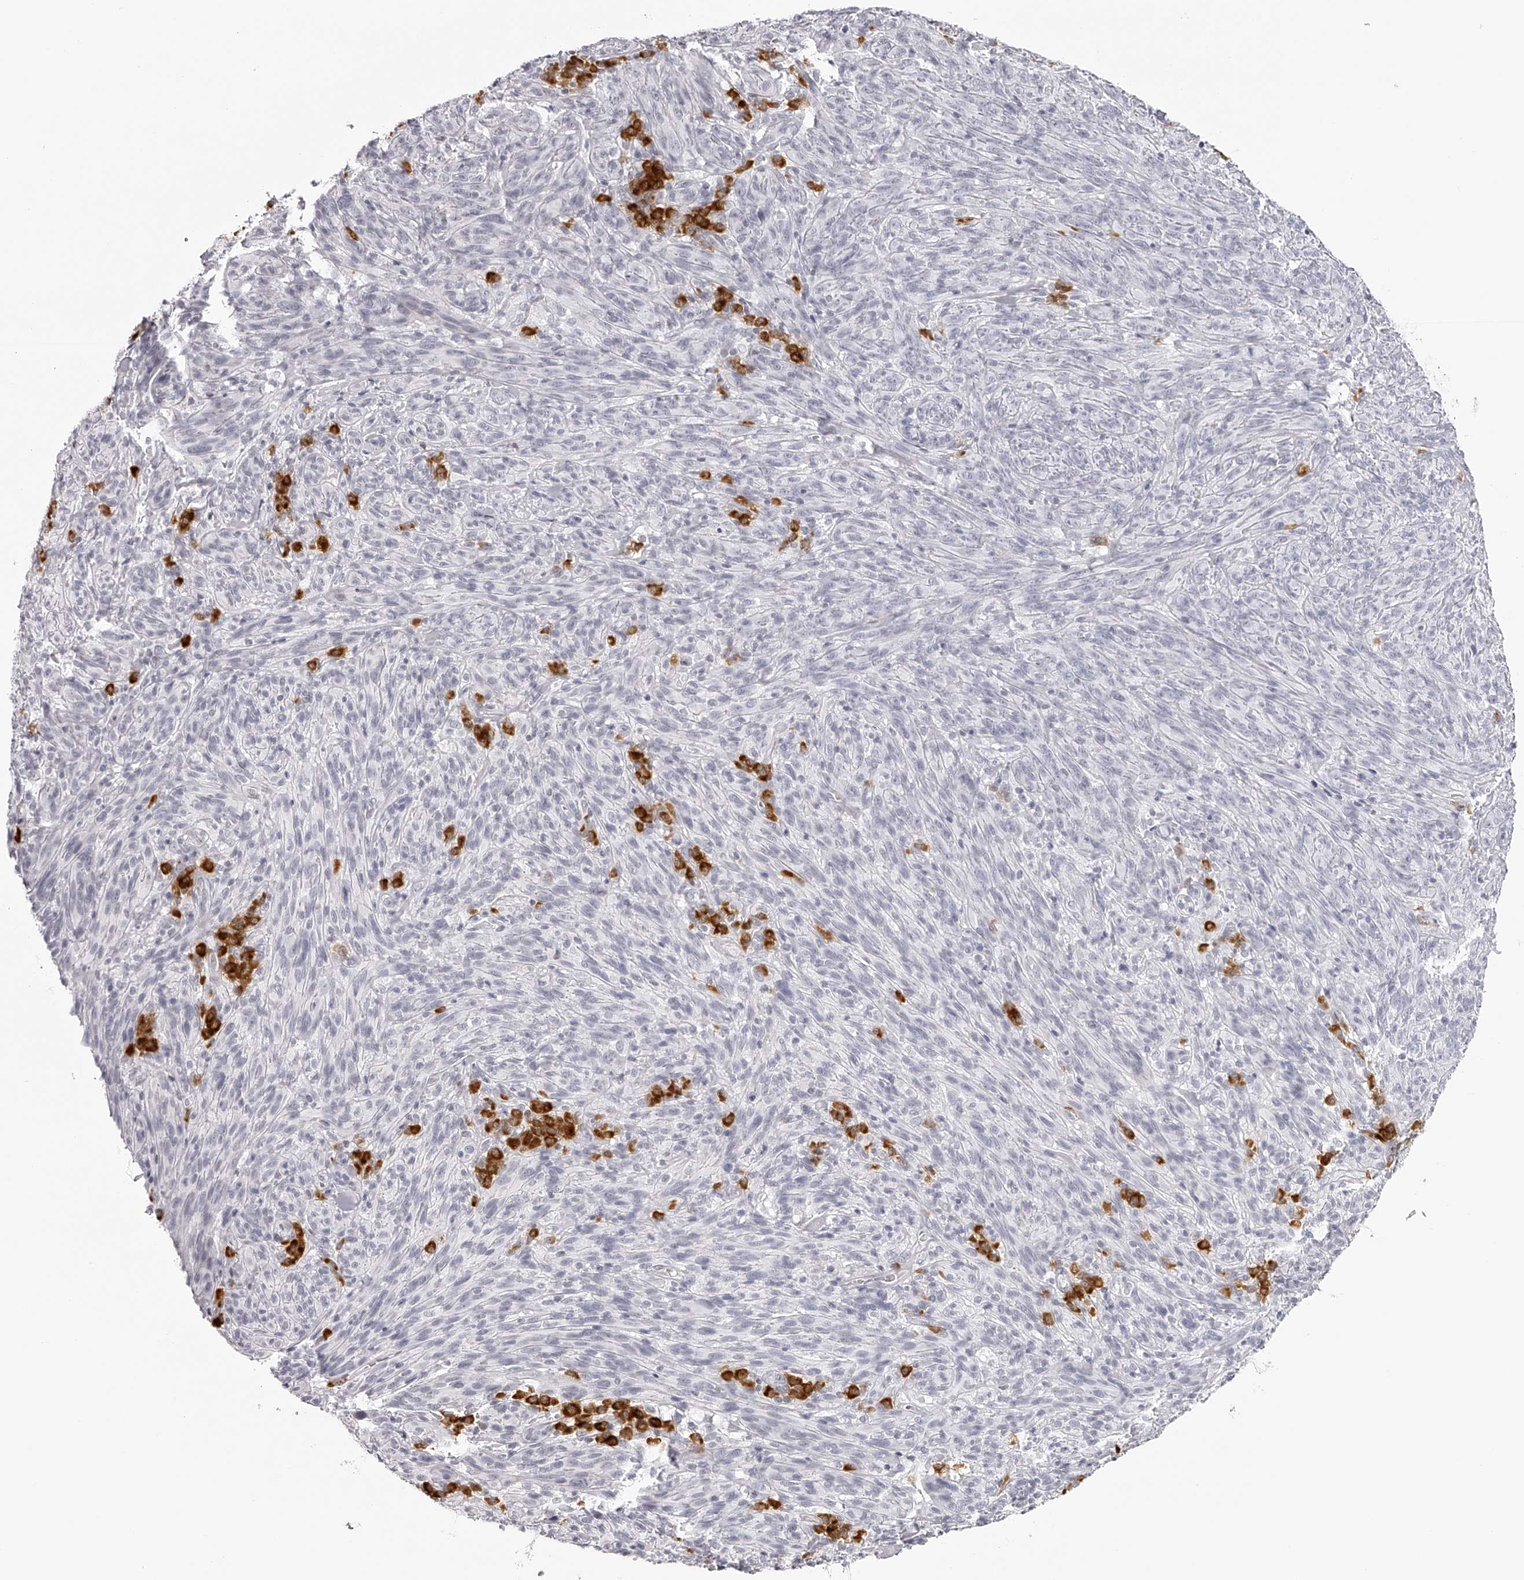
{"staining": {"intensity": "negative", "quantity": "none", "location": "none"}, "tissue": "melanoma", "cell_type": "Tumor cells", "image_type": "cancer", "snomed": [{"axis": "morphology", "description": "Malignant melanoma, NOS"}, {"axis": "topography", "description": "Skin of head"}], "caption": "Tumor cells are negative for protein expression in human malignant melanoma.", "gene": "SEC11C", "patient": {"sex": "male", "age": 96}}